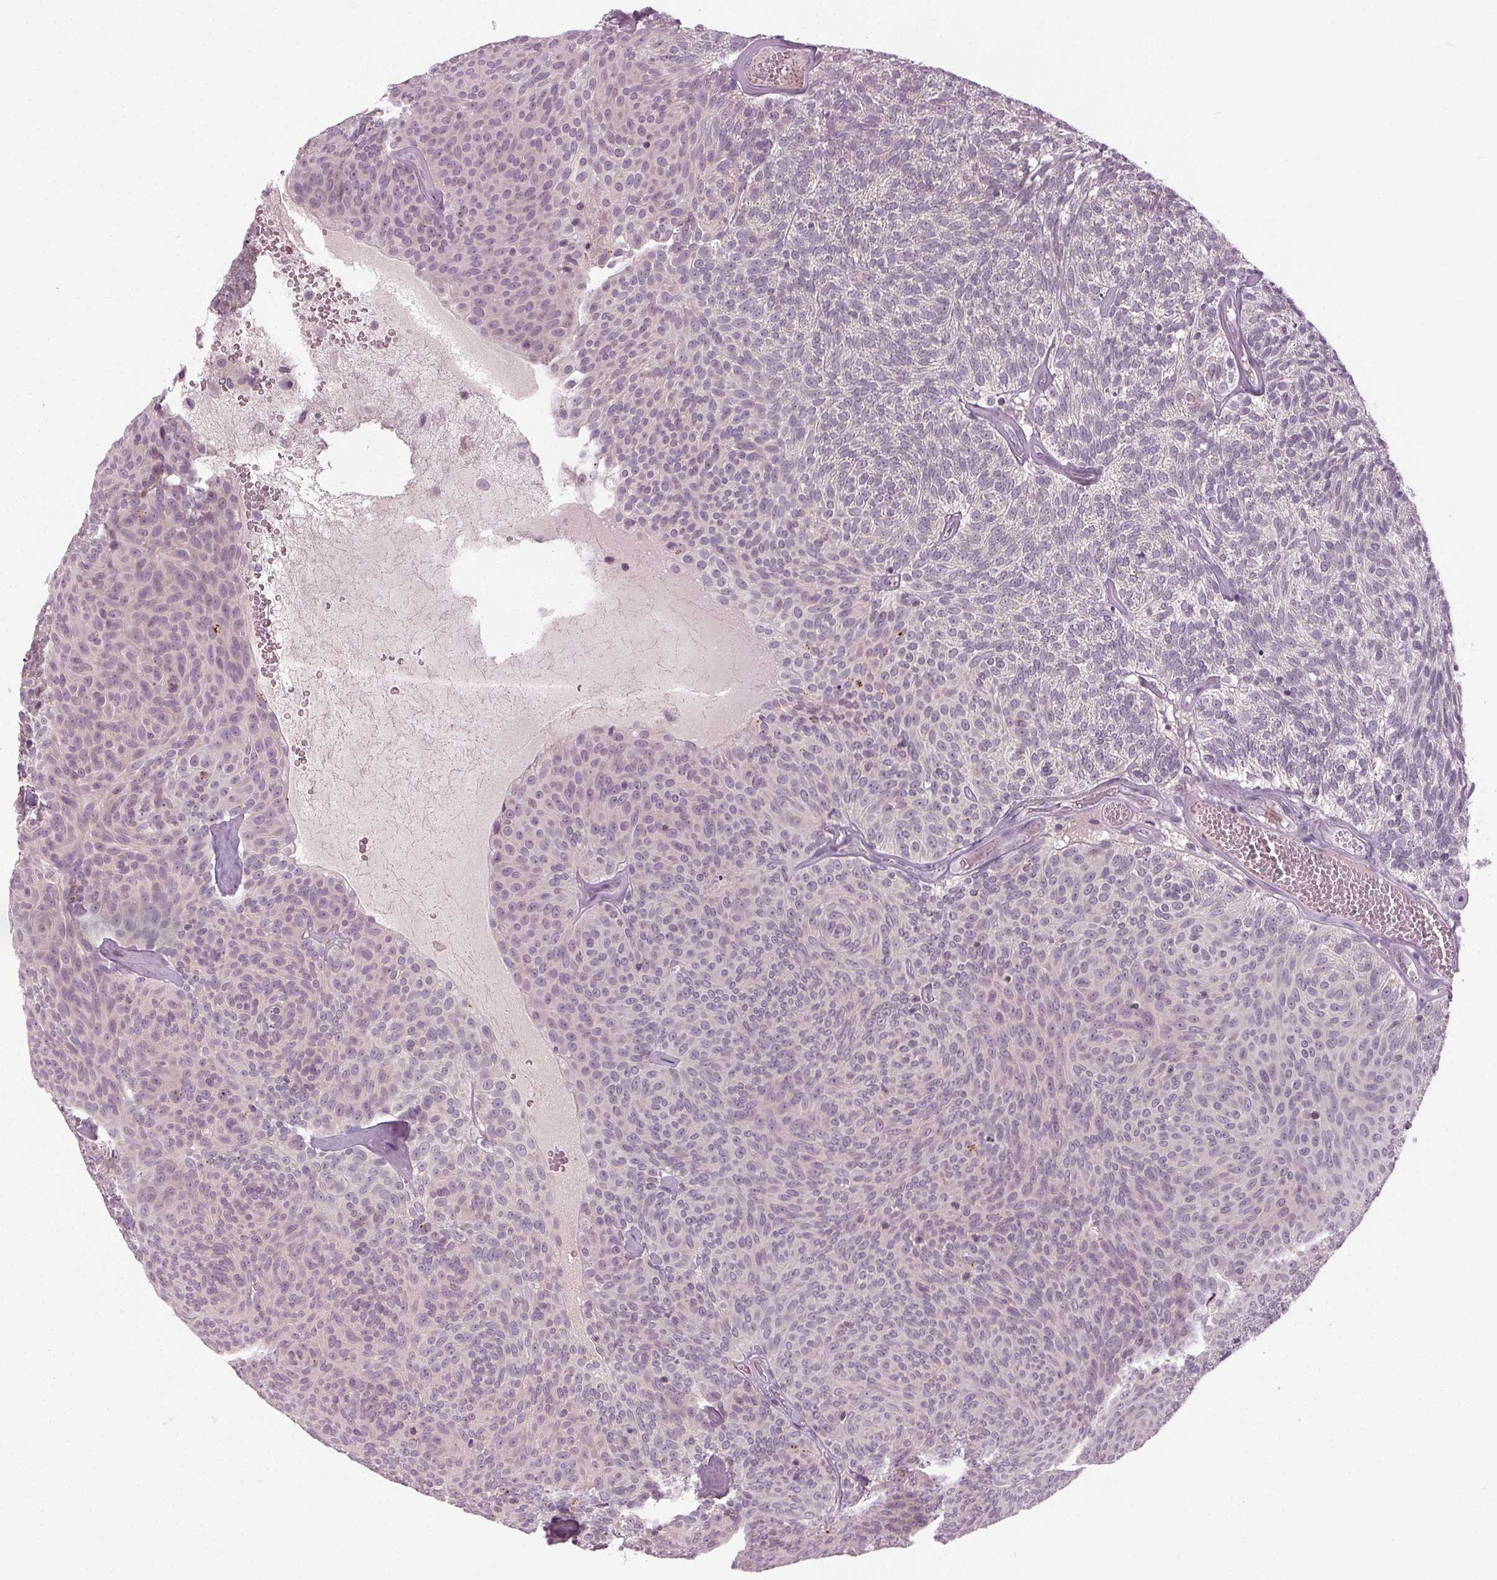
{"staining": {"intensity": "negative", "quantity": "none", "location": "none"}, "tissue": "urothelial cancer", "cell_type": "Tumor cells", "image_type": "cancer", "snomed": [{"axis": "morphology", "description": "Urothelial carcinoma, Low grade"}, {"axis": "topography", "description": "Urinary bladder"}], "caption": "Micrograph shows no significant protein staining in tumor cells of urothelial cancer.", "gene": "ZNF605", "patient": {"sex": "male", "age": 77}}